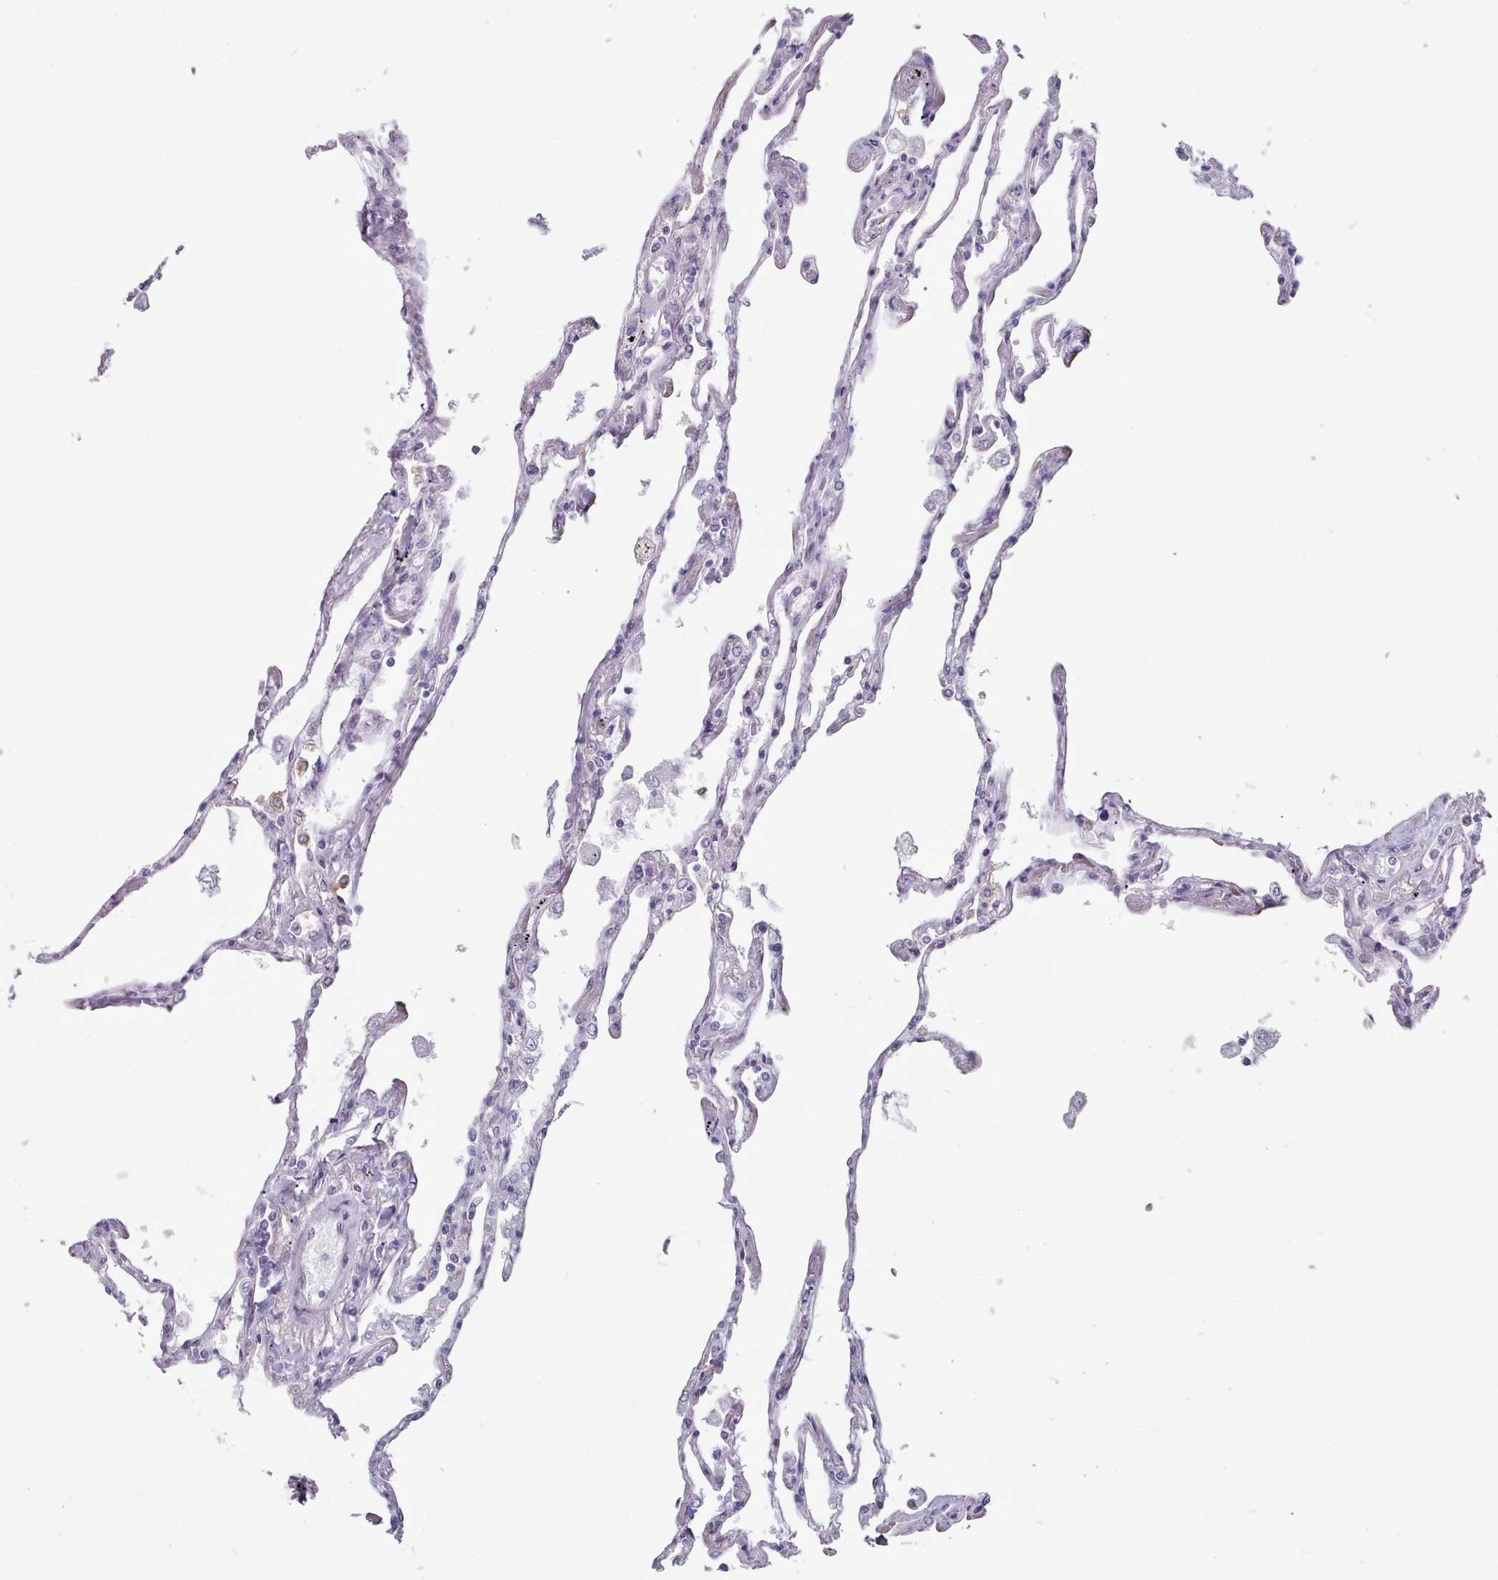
{"staining": {"intensity": "moderate", "quantity": "<25%", "location": "cytoplasmic/membranous,nuclear"}, "tissue": "lung", "cell_type": "Alveolar cells", "image_type": "normal", "snomed": [{"axis": "morphology", "description": "Normal tissue, NOS"}, {"axis": "topography", "description": "Lung"}], "caption": "Immunohistochemistry (IHC) of normal lung shows low levels of moderate cytoplasmic/membranous,nuclear staining in about <25% of alveolar cells. (DAB = brown stain, brightfield microscopy at high magnification).", "gene": "CES3", "patient": {"sex": "female", "age": 67}}